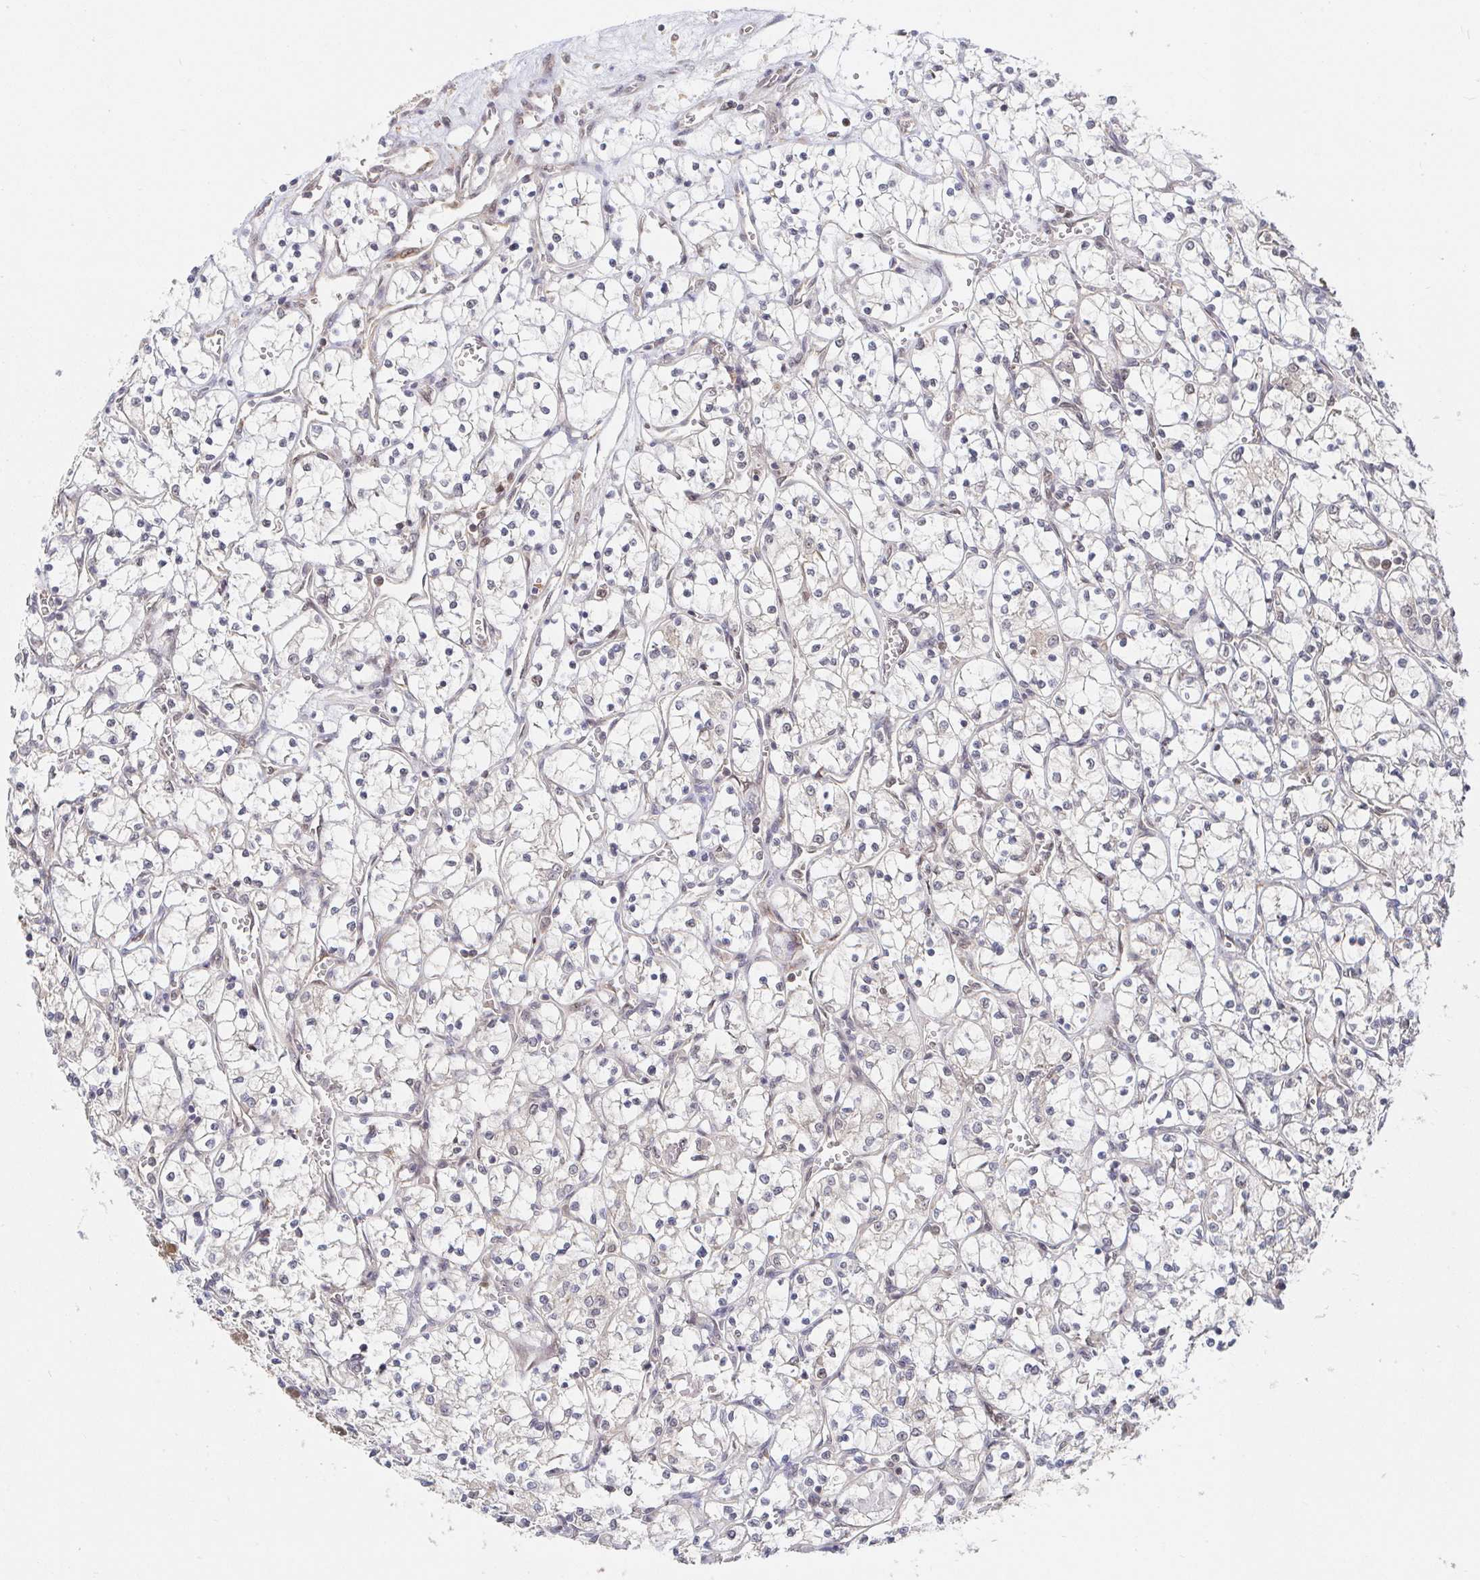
{"staining": {"intensity": "negative", "quantity": "none", "location": "none"}, "tissue": "renal cancer", "cell_type": "Tumor cells", "image_type": "cancer", "snomed": [{"axis": "morphology", "description": "Adenocarcinoma, NOS"}, {"axis": "topography", "description": "Kidney"}], "caption": "Tumor cells are negative for brown protein staining in renal cancer (adenocarcinoma). (Brightfield microscopy of DAB (3,3'-diaminobenzidine) immunohistochemistry at high magnification).", "gene": "ALG1", "patient": {"sex": "female", "age": 69}}